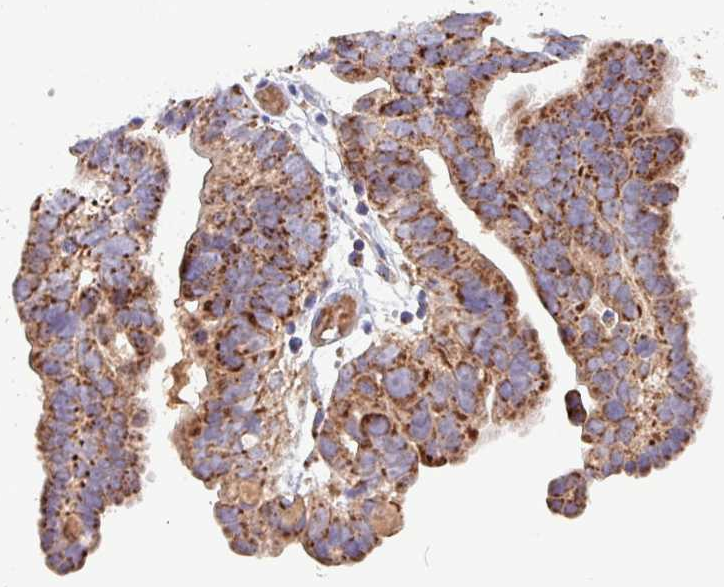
{"staining": {"intensity": "strong", "quantity": ">75%", "location": "cytoplasmic/membranous"}, "tissue": "ovarian cancer", "cell_type": "Tumor cells", "image_type": "cancer", "snomed": [{"axis": "morphology", "description": "Cystadenocarcinoma, serous, NOS"}, {"axis": "topography", "description": "Ovary"}], "caption": "This photomicrograph reveals immunohistochemistry (IHC) staining of human ovarian cancer, with high strong cytoplasmic/membranous expression in about >75% of tumor cells.", "gene": "ZNF322", "patient": {"sex": "female", "age": 56}}